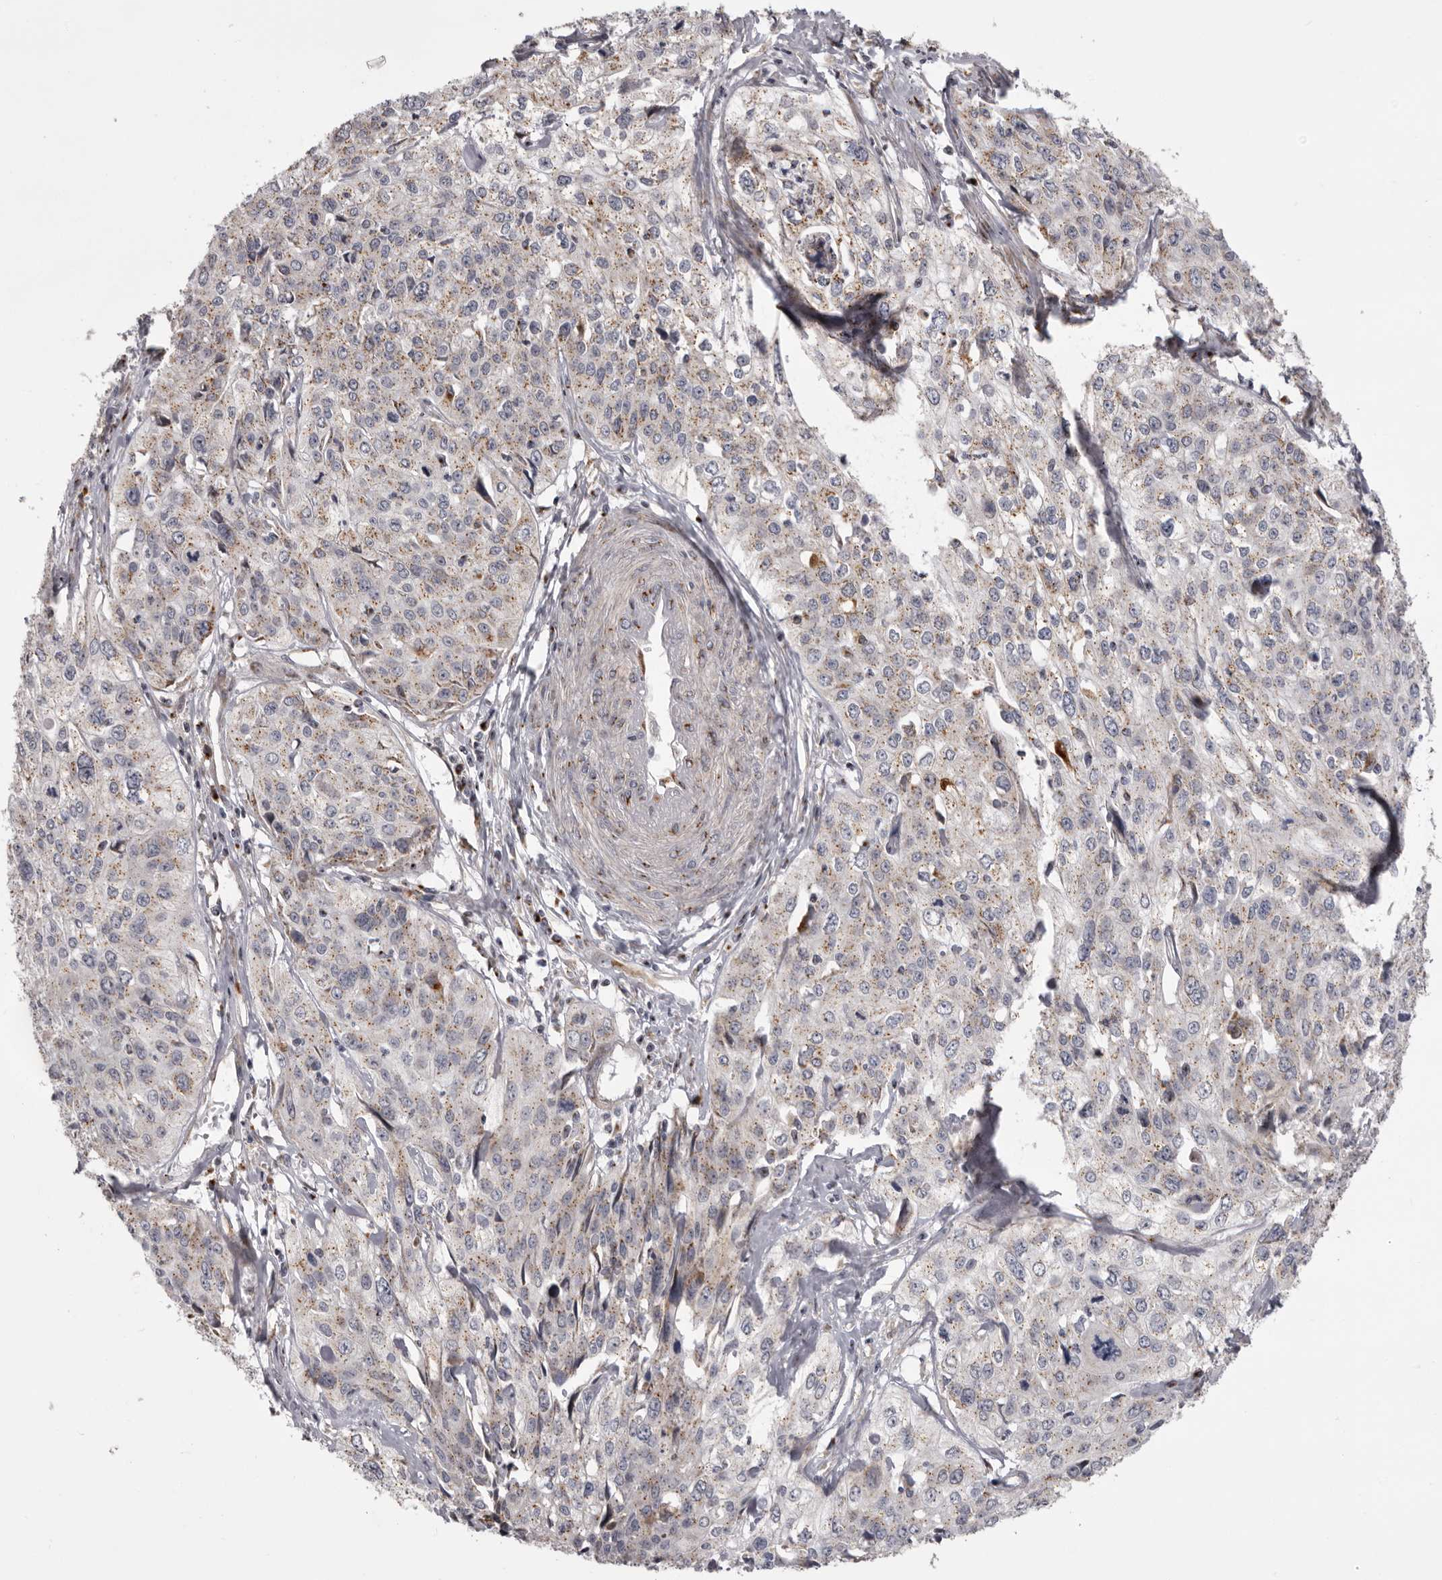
{"staining": {"intensity": "weak", "quantity": ">75%", "location": "cytoplasmic/membranous"}, "tissue": "cervical cancer", "cell_type": "Tumor cells", "image_type": "cancer", "snomed": [{"axis": "morphology", "description": "Squamous cell carcinoma, NOS"}, {"axis": "topography", "description": "Cervix"}], "caption": "Cervical cancer (squamous cell carcinoma) stained for a protein exhibits weak cytoplasmic/membranous positivity in tumor cells.", "gene": "WDR47", "patient": {"sex": "female", "age": 31}}